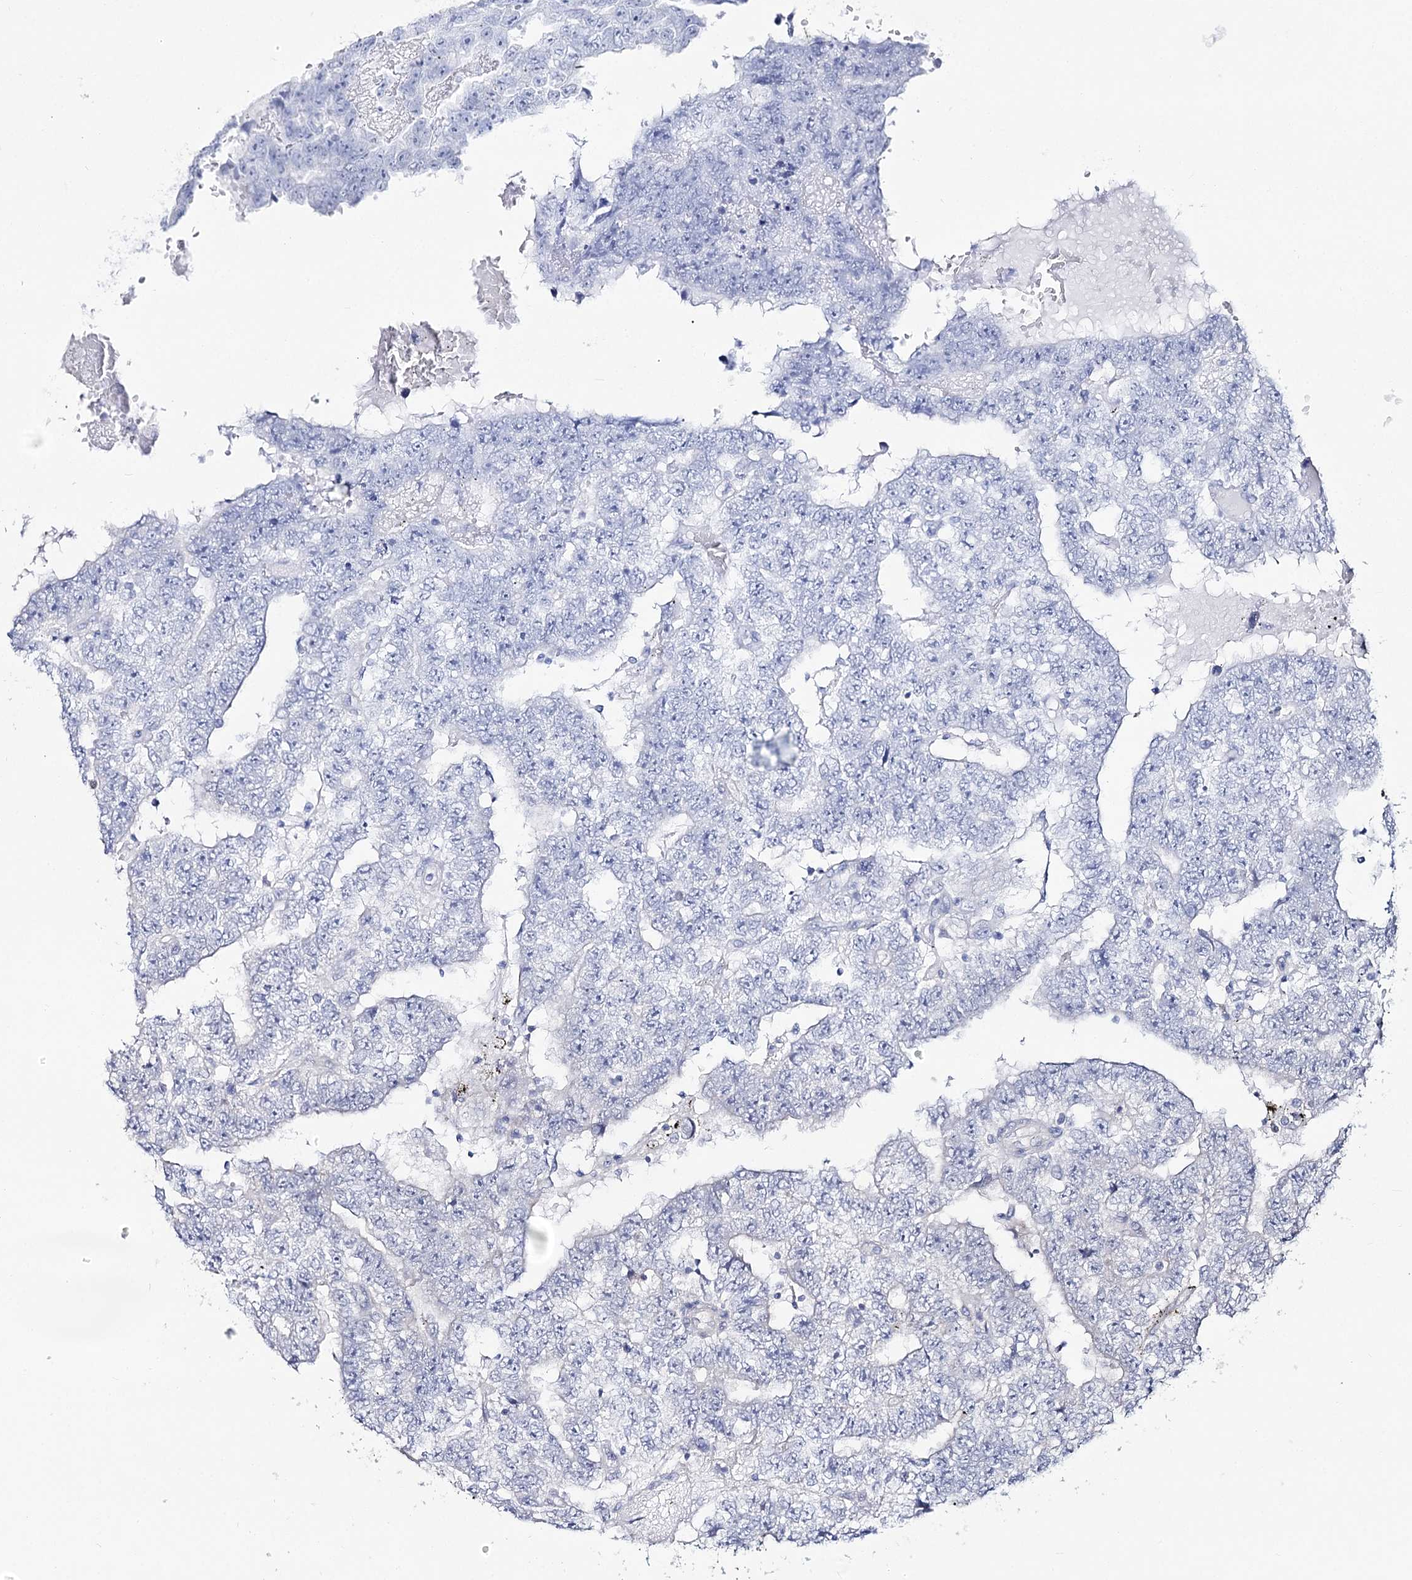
{"staining": {"intensity": "negative", "quantity": "none", "location": "none"}, "tissue": "testis cancer", "cell_type": "Tumor cells", "image_type": "cancer", "snomed": [{"axis": "morphology", "description": "Carcinoma, Embryonal, NOS"}, {"axis": "topography", "description": "Testis"}], "caption": "This is a image of IHC staining of testis cancer, which shows no staining in tumor cells.", "gene": "SUOX", "patient": {"sex": "male", "age": 25}}